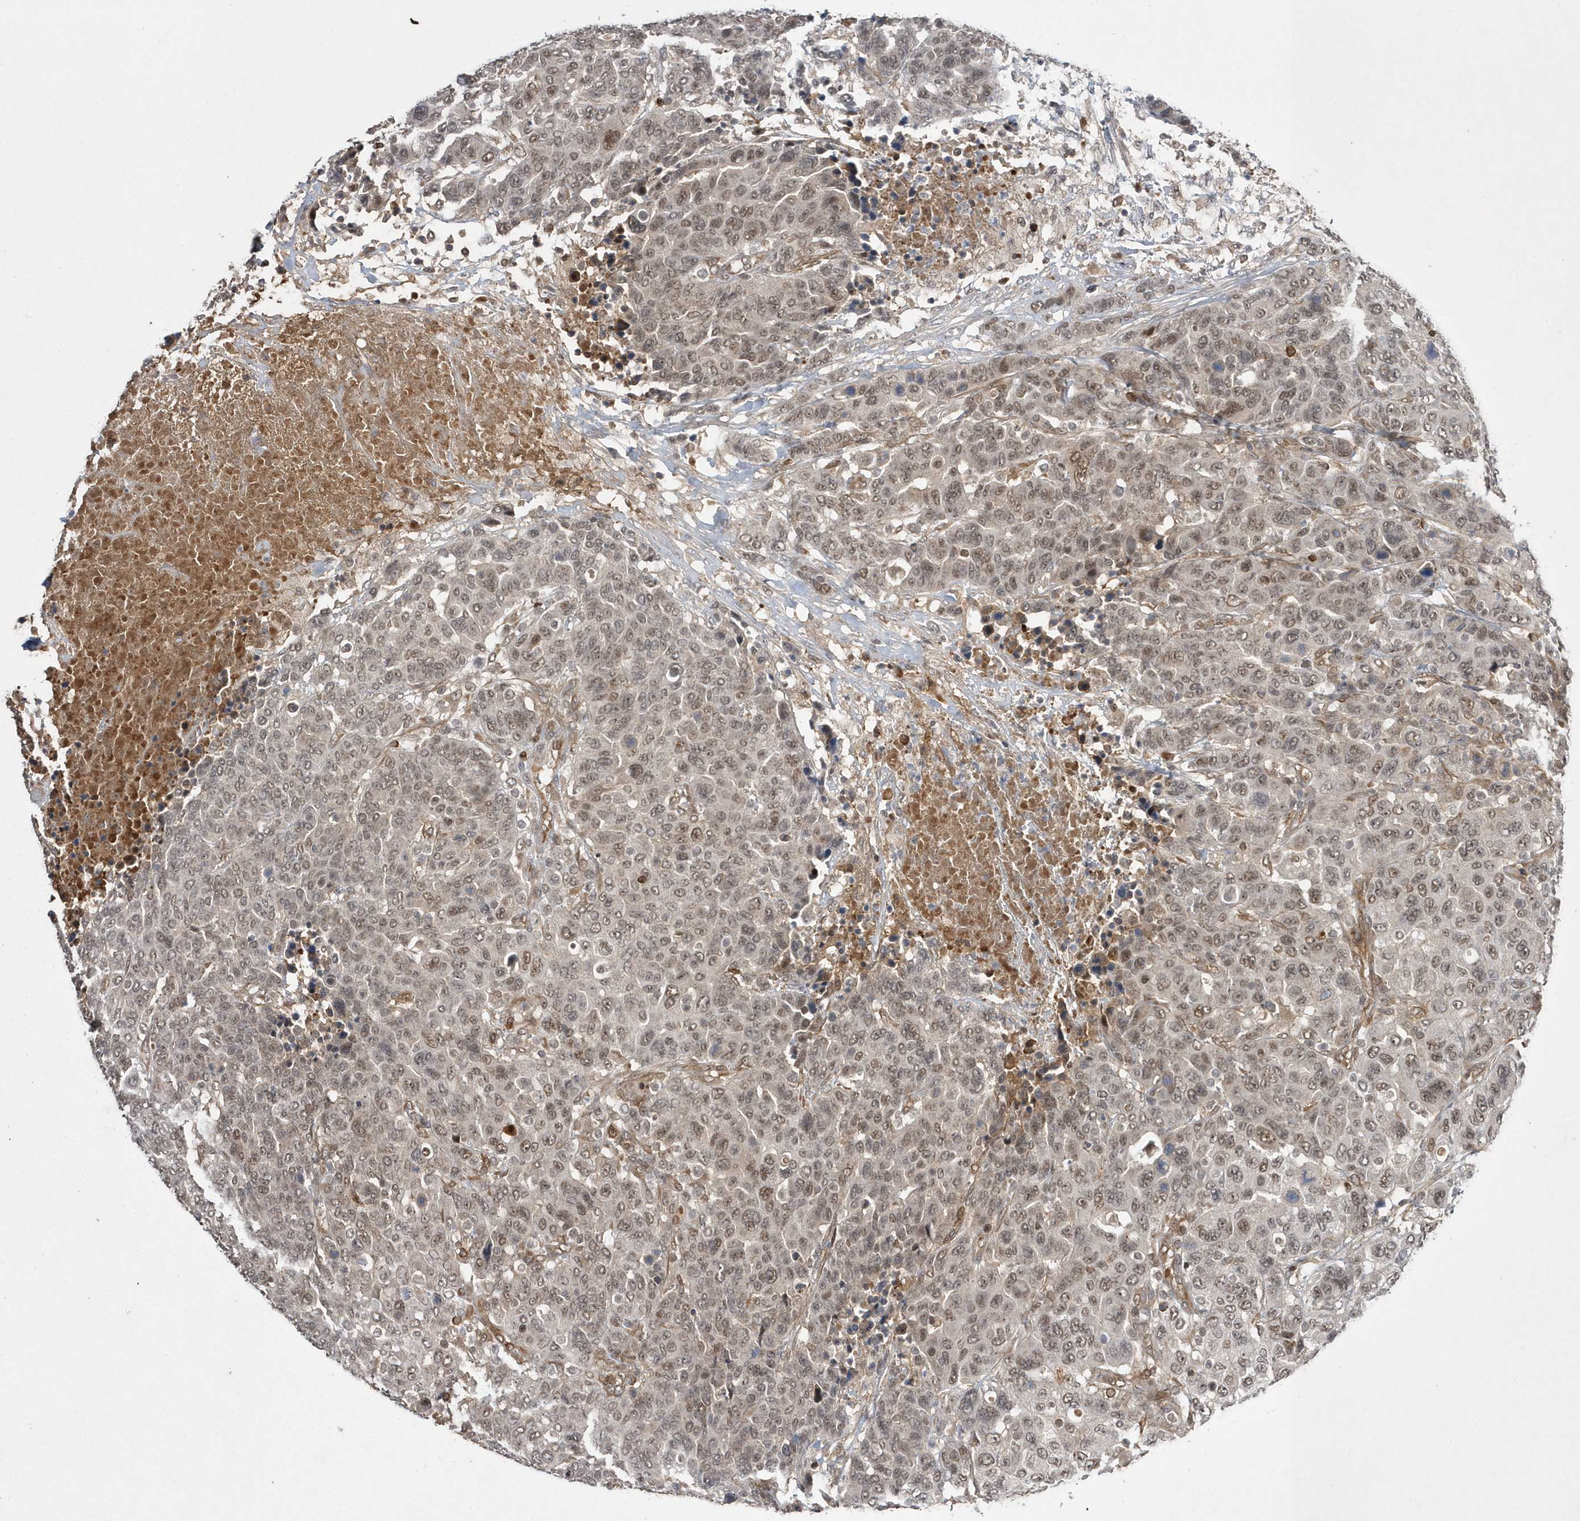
{"staining": {"intensity": "moderate", "quantity": ">75%", "location": "nuclear"}, "tissue": "breast cancer", "cell_type": "Tumor cells", "image_type": "cancer", "snomed": [{"axis": "morphology", "description": "Duct carcinoma"}, {"axis": "topography", "description": "Breast"}], "caption": "Immunohistochemical staining of human breast cancer demonstrates moderate nuclear protein positivity in approximately >75% of tumor cells. Nuclei are stained in blue.", "gene": "TMEM132B", "patient": {"sex": "female", "age": 37}}